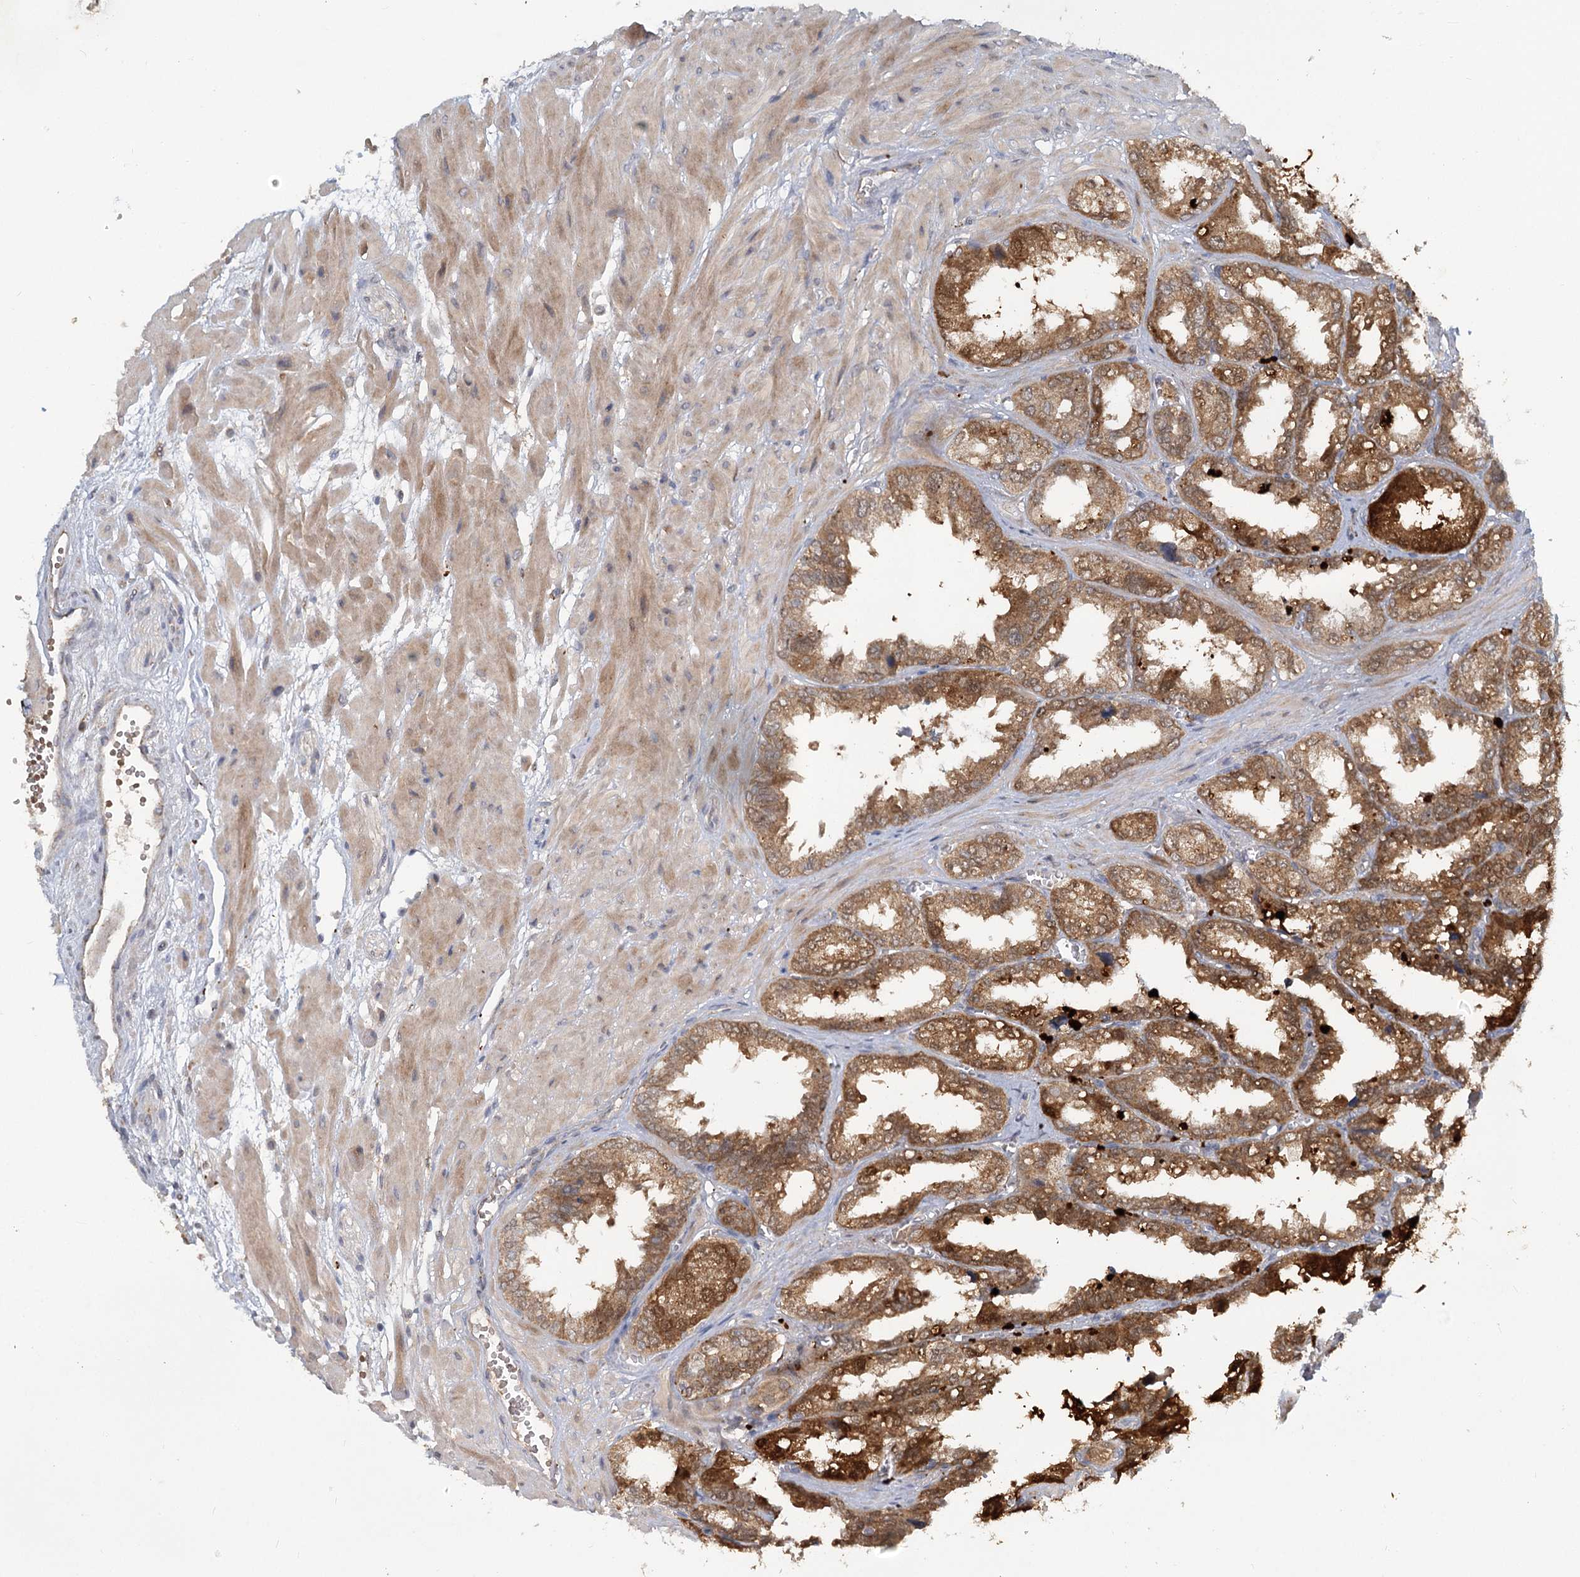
{"staining": {"intensity": "strong", "quantity": ">75%", "location": "cytoplasmic/membranous"}, "tissue": "seminal vesicle", "cell_type": "Glandular cells", "image_type": "normal", "snomed": [{"axis": "morphology", "description": "Normal tissue, NOS"}, {"axis": "topography", "description": "Prostate"}, {"axis": "topography", "description": "Seminal veicle"}], "caption": "High-magnification brightfield microscopy of unremarkable seminal vesicle stained with DAB (3,3'-diaminobenzidine) (brown) and counterstained with hematoxylin (blue). glandular cells exhibit strong cytoplasmic/membranous staining is seen in about>75% of cells.", "gene": "PYROXD2", "patient": {"sex": "male", "age": 51}}